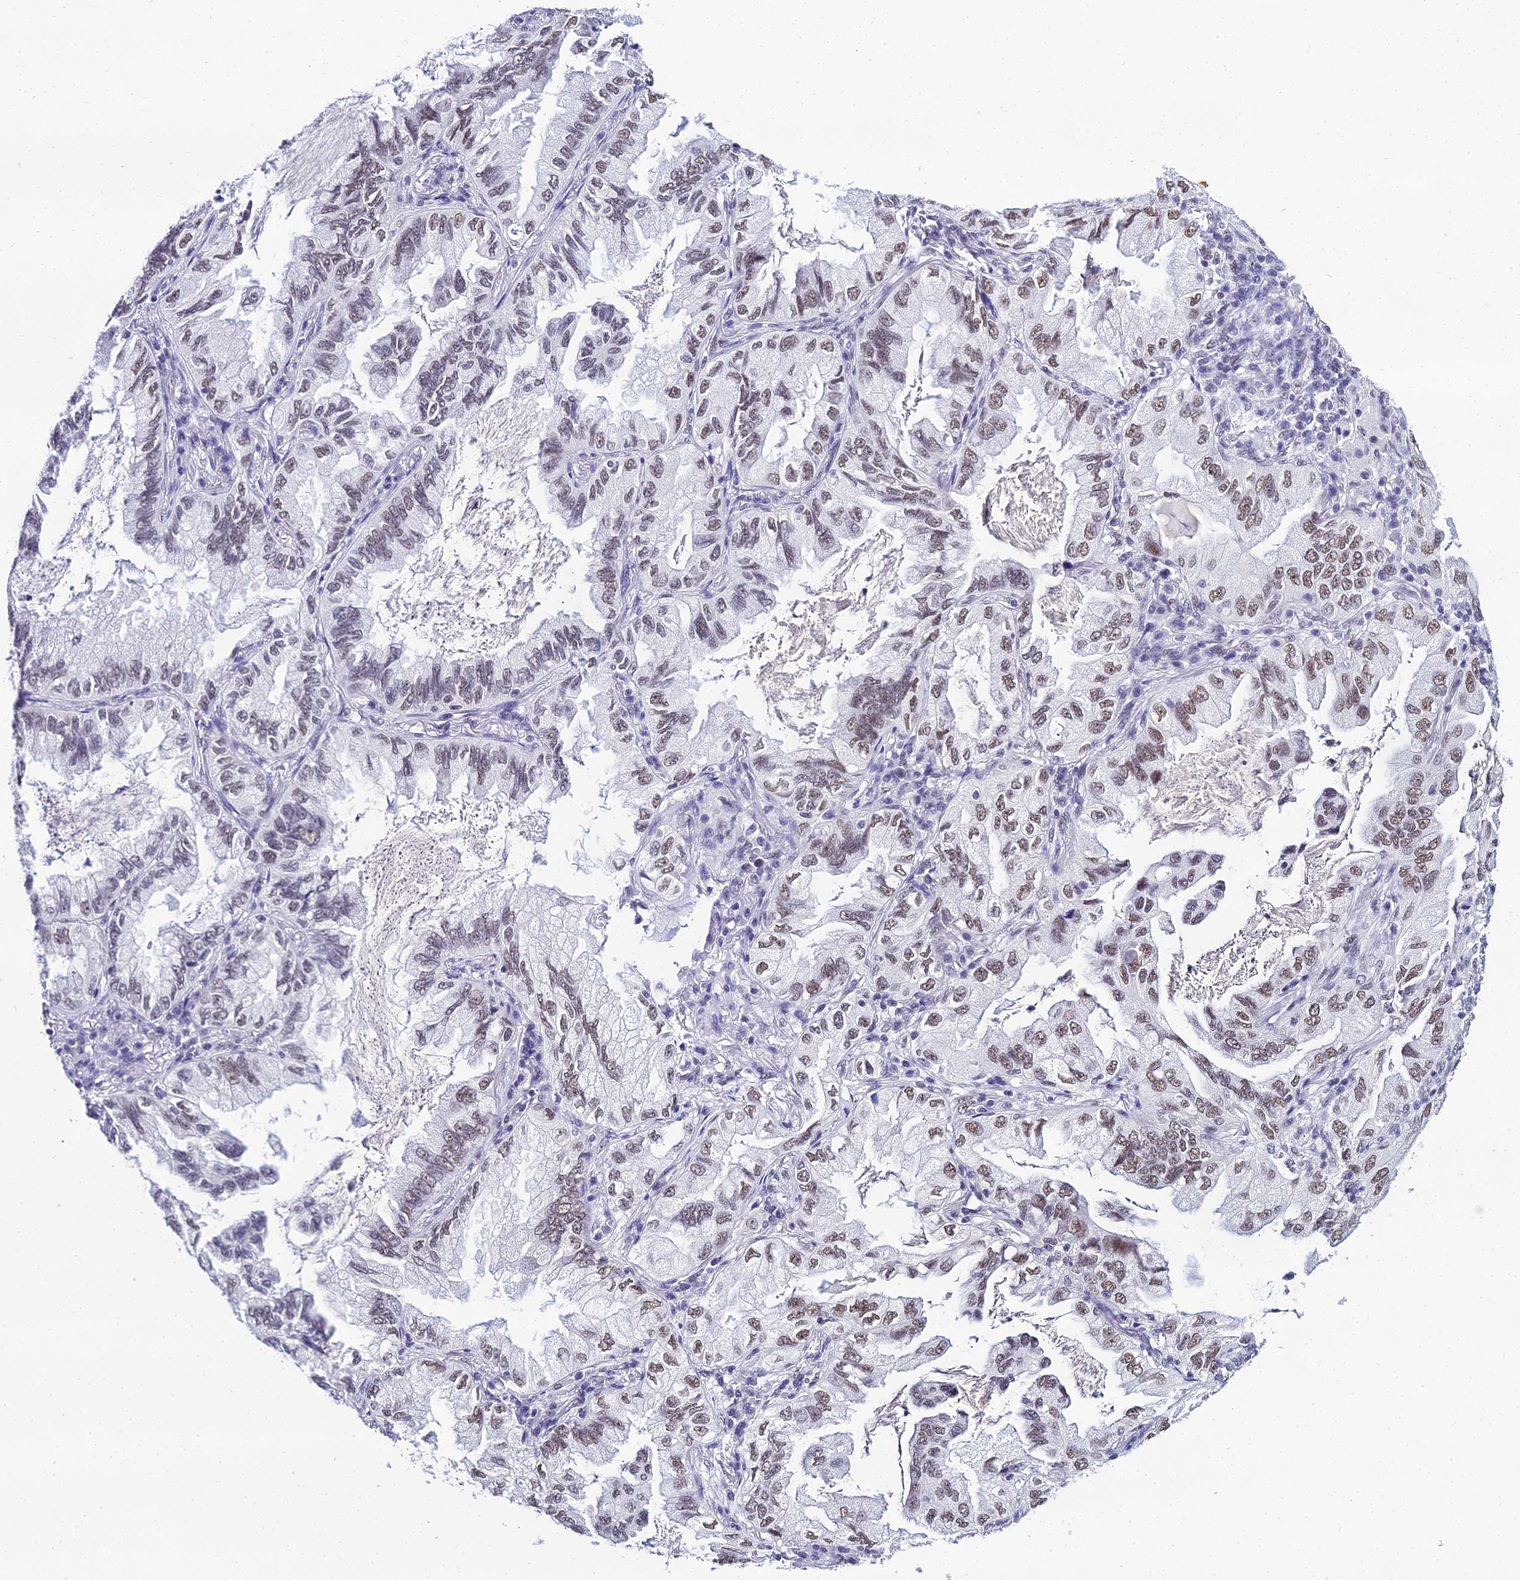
{"staining": {"intensity": "moderate", "quantity": "25%-75%", "location": "nuclear"}, "tissue": "lung cancer", "cell_type": "Tumor cells", "image_type": "cancer", "snomed": [{"axis": "morphology", "description": "Adenocarcinoma, NOS"}, {"axis": "topography", "description": "Lung"}], "caption": "Brown immunohistochemical staining in lung adenocarcinoma displays moderate nuclear staining in about 25%-75% of tumor cells.", "gene": "PPP4R2", "patient": {"sex": "female", "age": 69}}